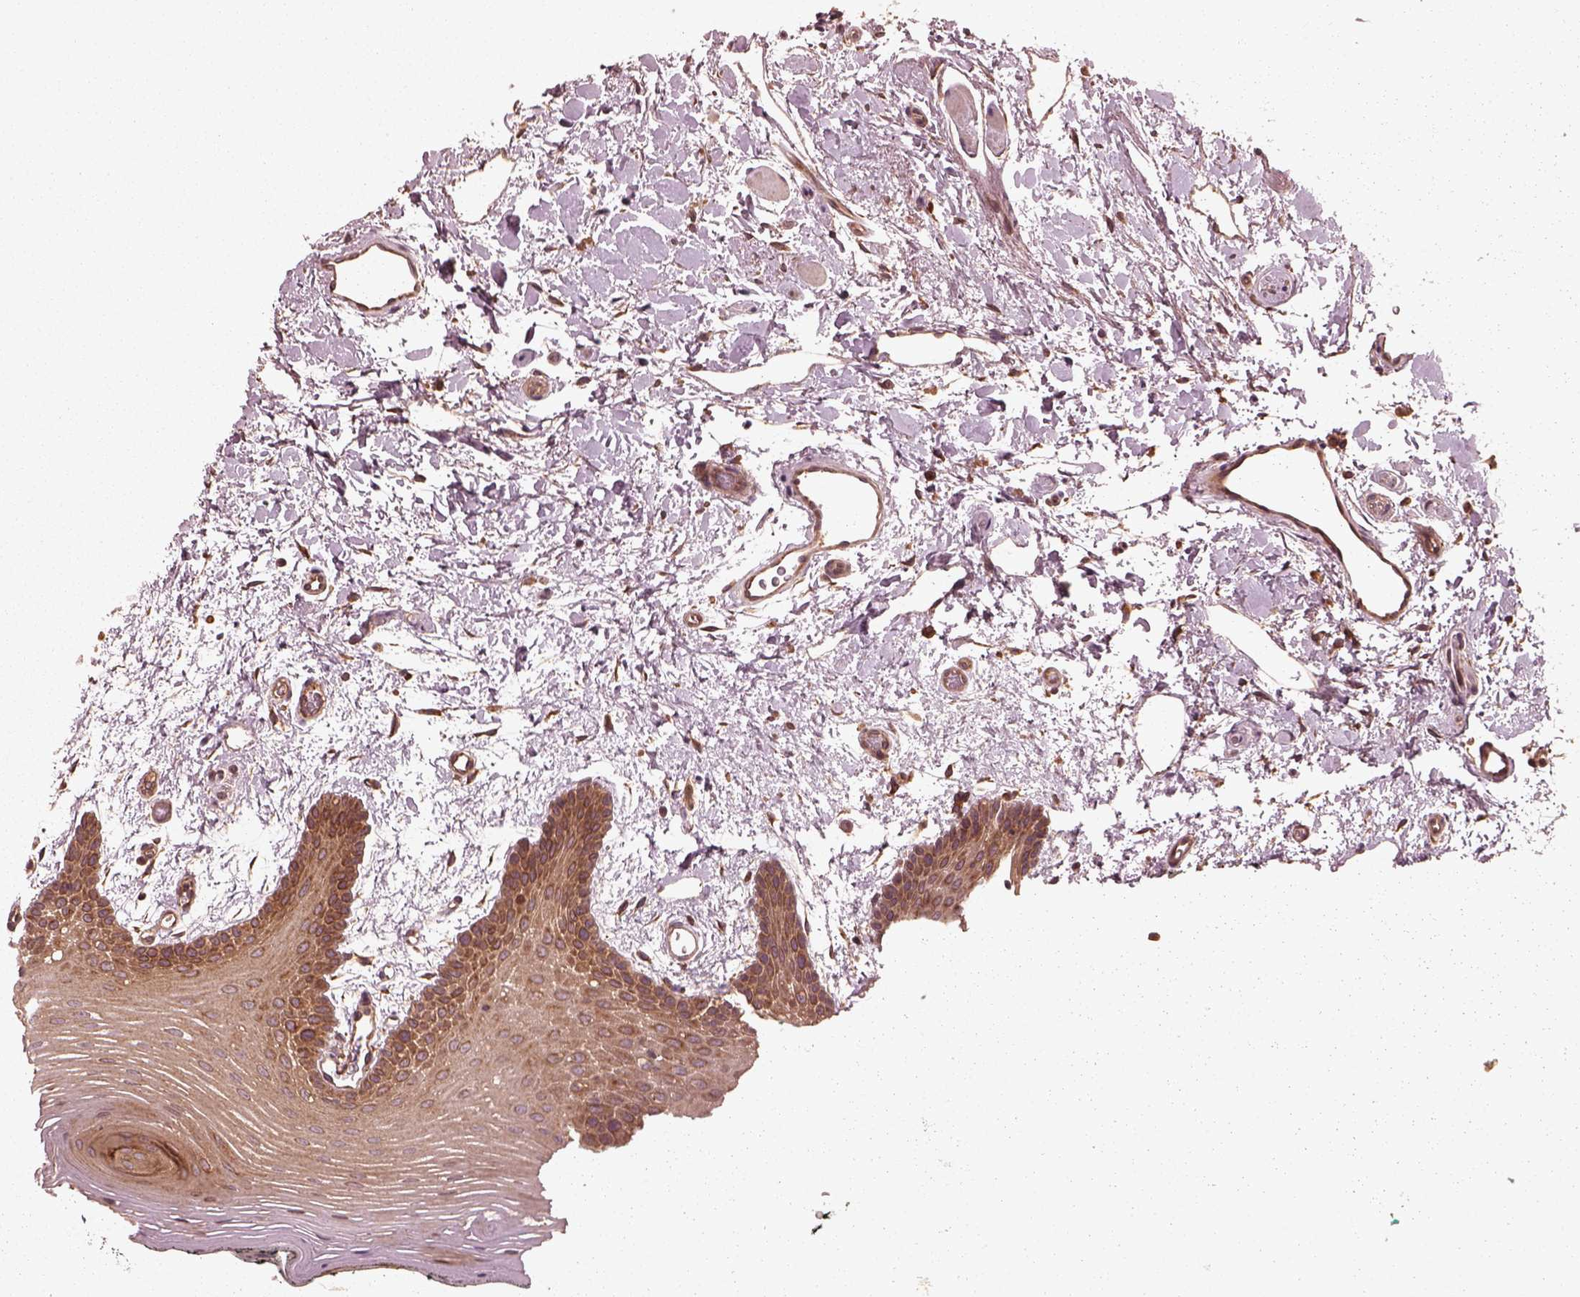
{"staining": {"intensity": "moderate", "quantity": "25%-75%", "location": "cytoplasmic/membranous"}, "tissue": "oral mucosa", "cell_type": "Squamous epithelial cells", "image_type": "normal", "snomed": [{"axis": "morphology", "description": "Normal tissue, NOS"}, {"axis": "topography", "description": "Oral tissue"}, {"axis": "topography", "description": "Head-Neck"}], "caption": "The photomicrograph exhibits staining of benign oral mucosa, revealing moderate cytoplasmic/membranous protein expression (brown color) within squamous epithelial cells. (DAB IHC with brightfield microscopy, high magnification).", "gene": "PIK3R2", "patient": {"sex": "male", "age": 65}}